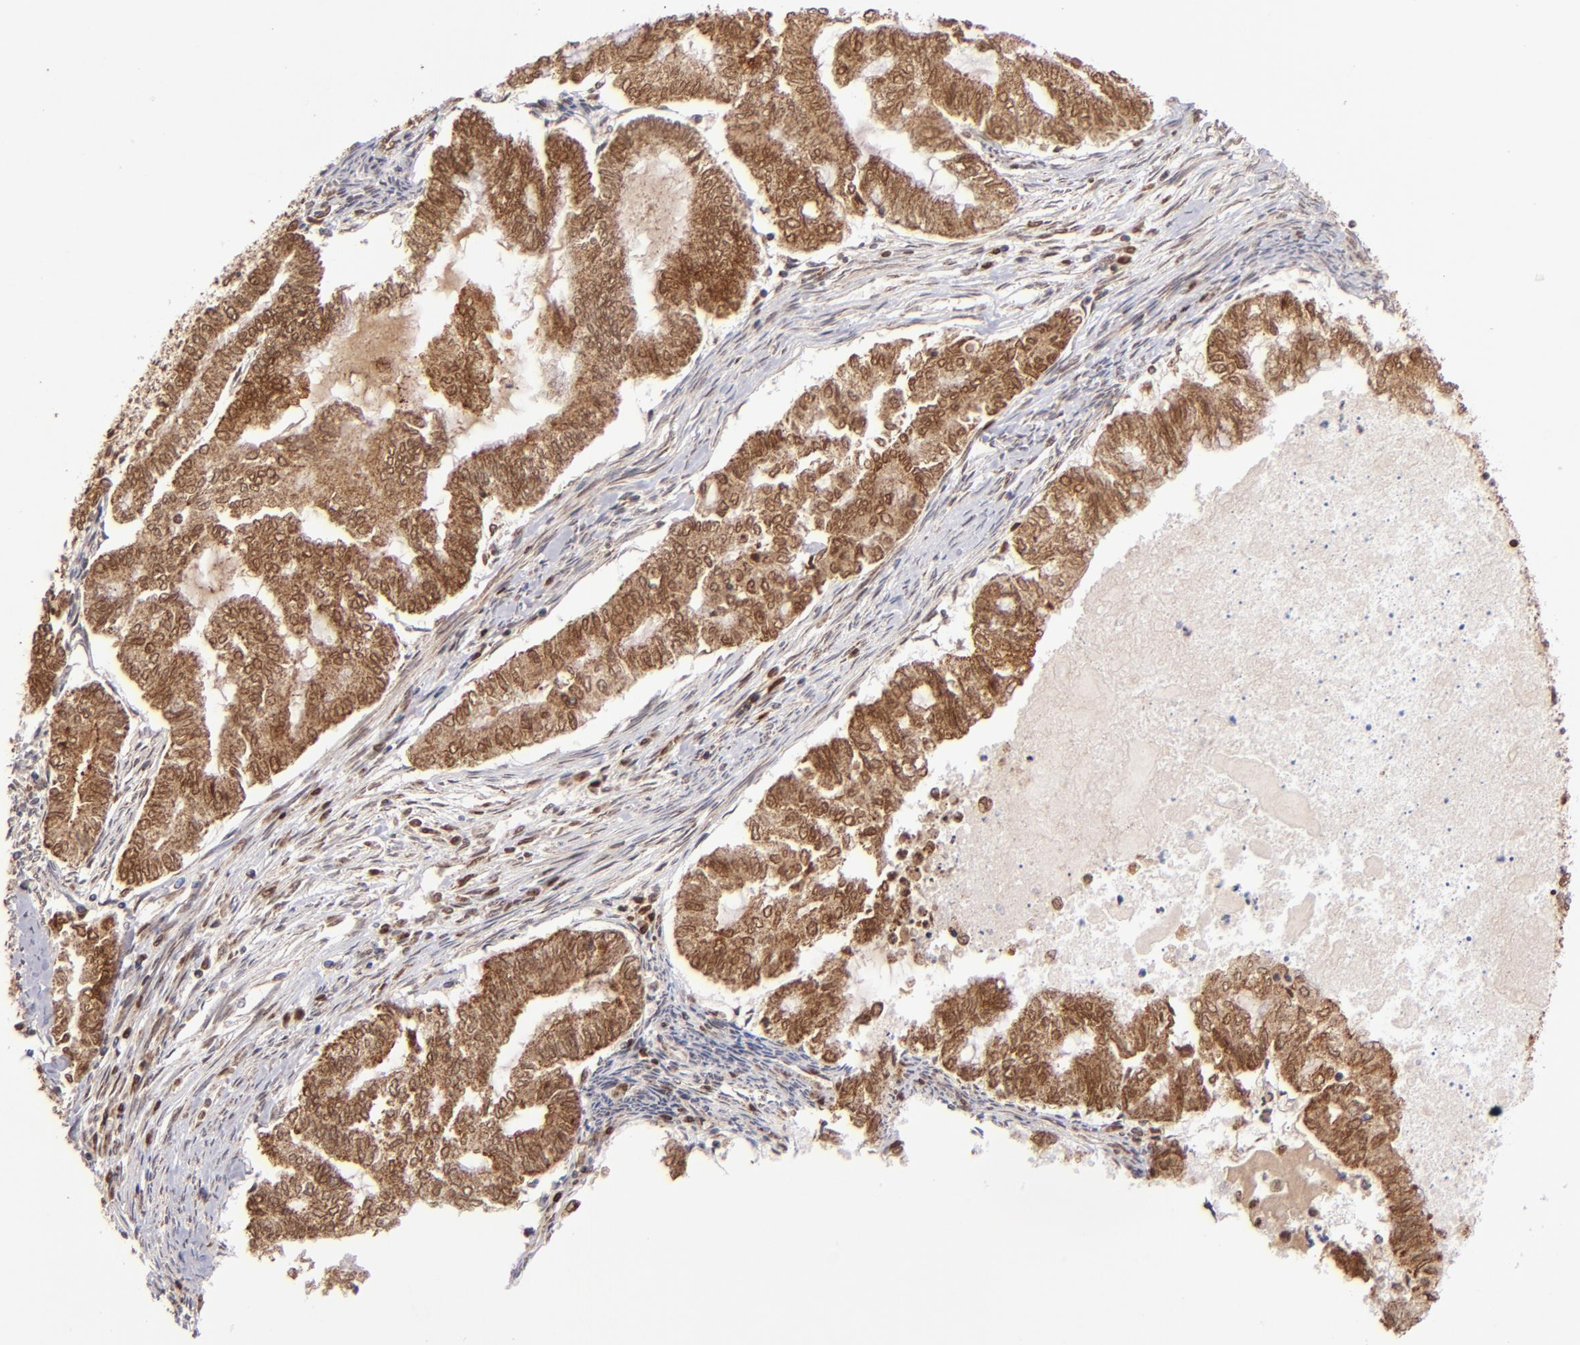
{"staining": {"intensity": "strong", "quantity": ">75%", "location": "cytoplasmic/membranous,nuclear"}, "tissue": "endometrial cancer", "cell_type": "Tumor cells", "image_type": "cancer", "snomed": [{"axis": "morphology", "description": "Adenocarcinoma, NOS"}, {"axis": "topography", "description": "Endometrium"}], "caption": "High-magnification brightfield microscopy of adenocarcinoma (endometrial) stained with DAB (brown) and counterstained with hematoxylin (blue). tumor cells exhibit strong cytoplasmic/membranous and nuclear staining is present in approximately>75% of cells.", "gene": "TOP1MT", "patient": {"sex": "female", "age": 79}}